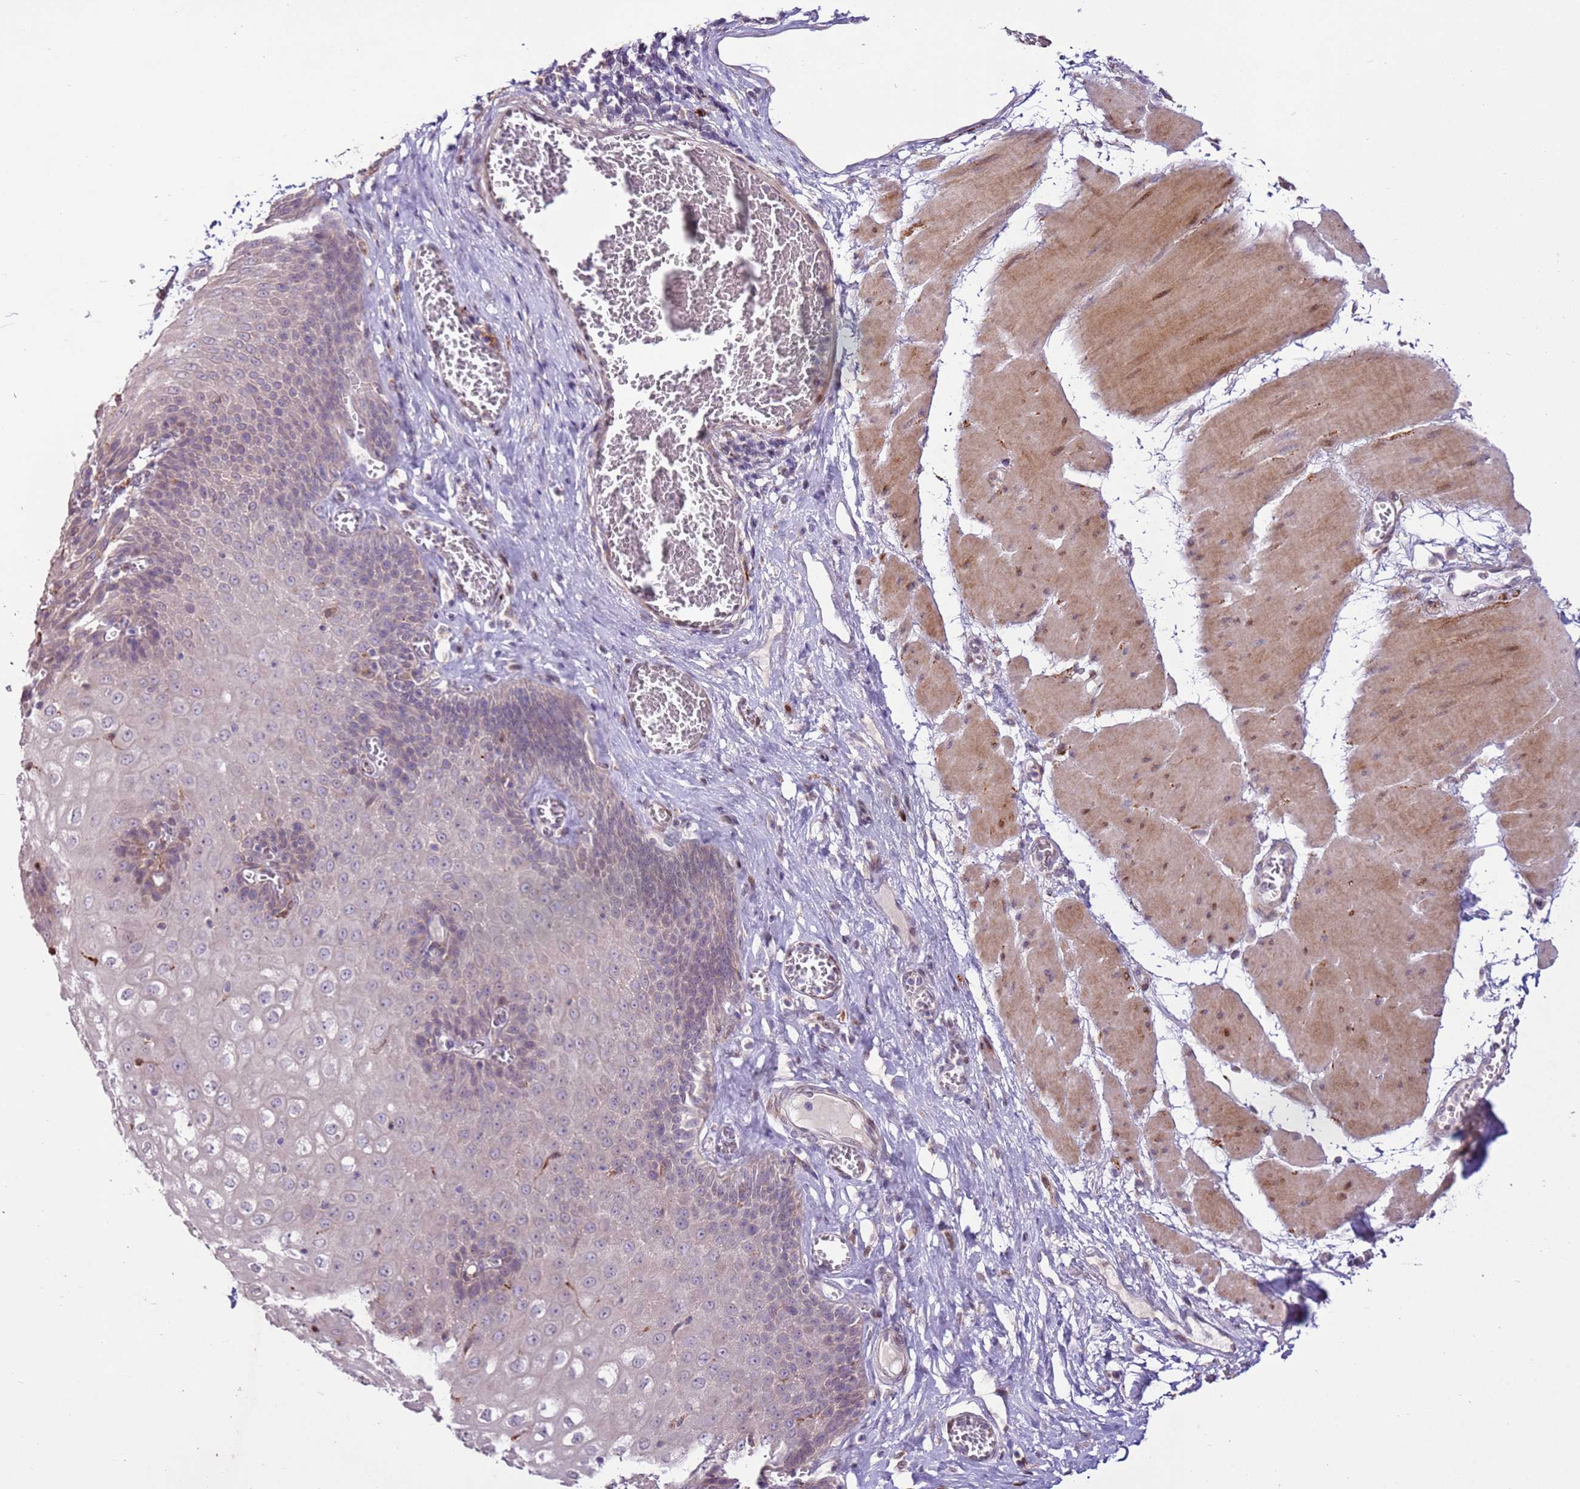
{"staining": {"intensity": "weak", "quantity": "<25%", "location": "cytoplasmic/membranous"}, "tissue": "esophagus", "cell_type": "Squamous epithelial cells", "image_type": "normal", "snomed": [{"axis": "morphology", "description": "Normal tissue, NOS"}, {"axis": "topography", "description": "Esophagus"}], "caption": "IHC of unremarkable human esophagus displays no positivity in squamous epithelial cells. The staining was performed using DAB to visualize the protein expression in brown, while the nuclei were stained in blue with hematoxylin (Magnification: 20x).", "gene": "LGI4", "patient": {"sex": "male", "age": 60}}